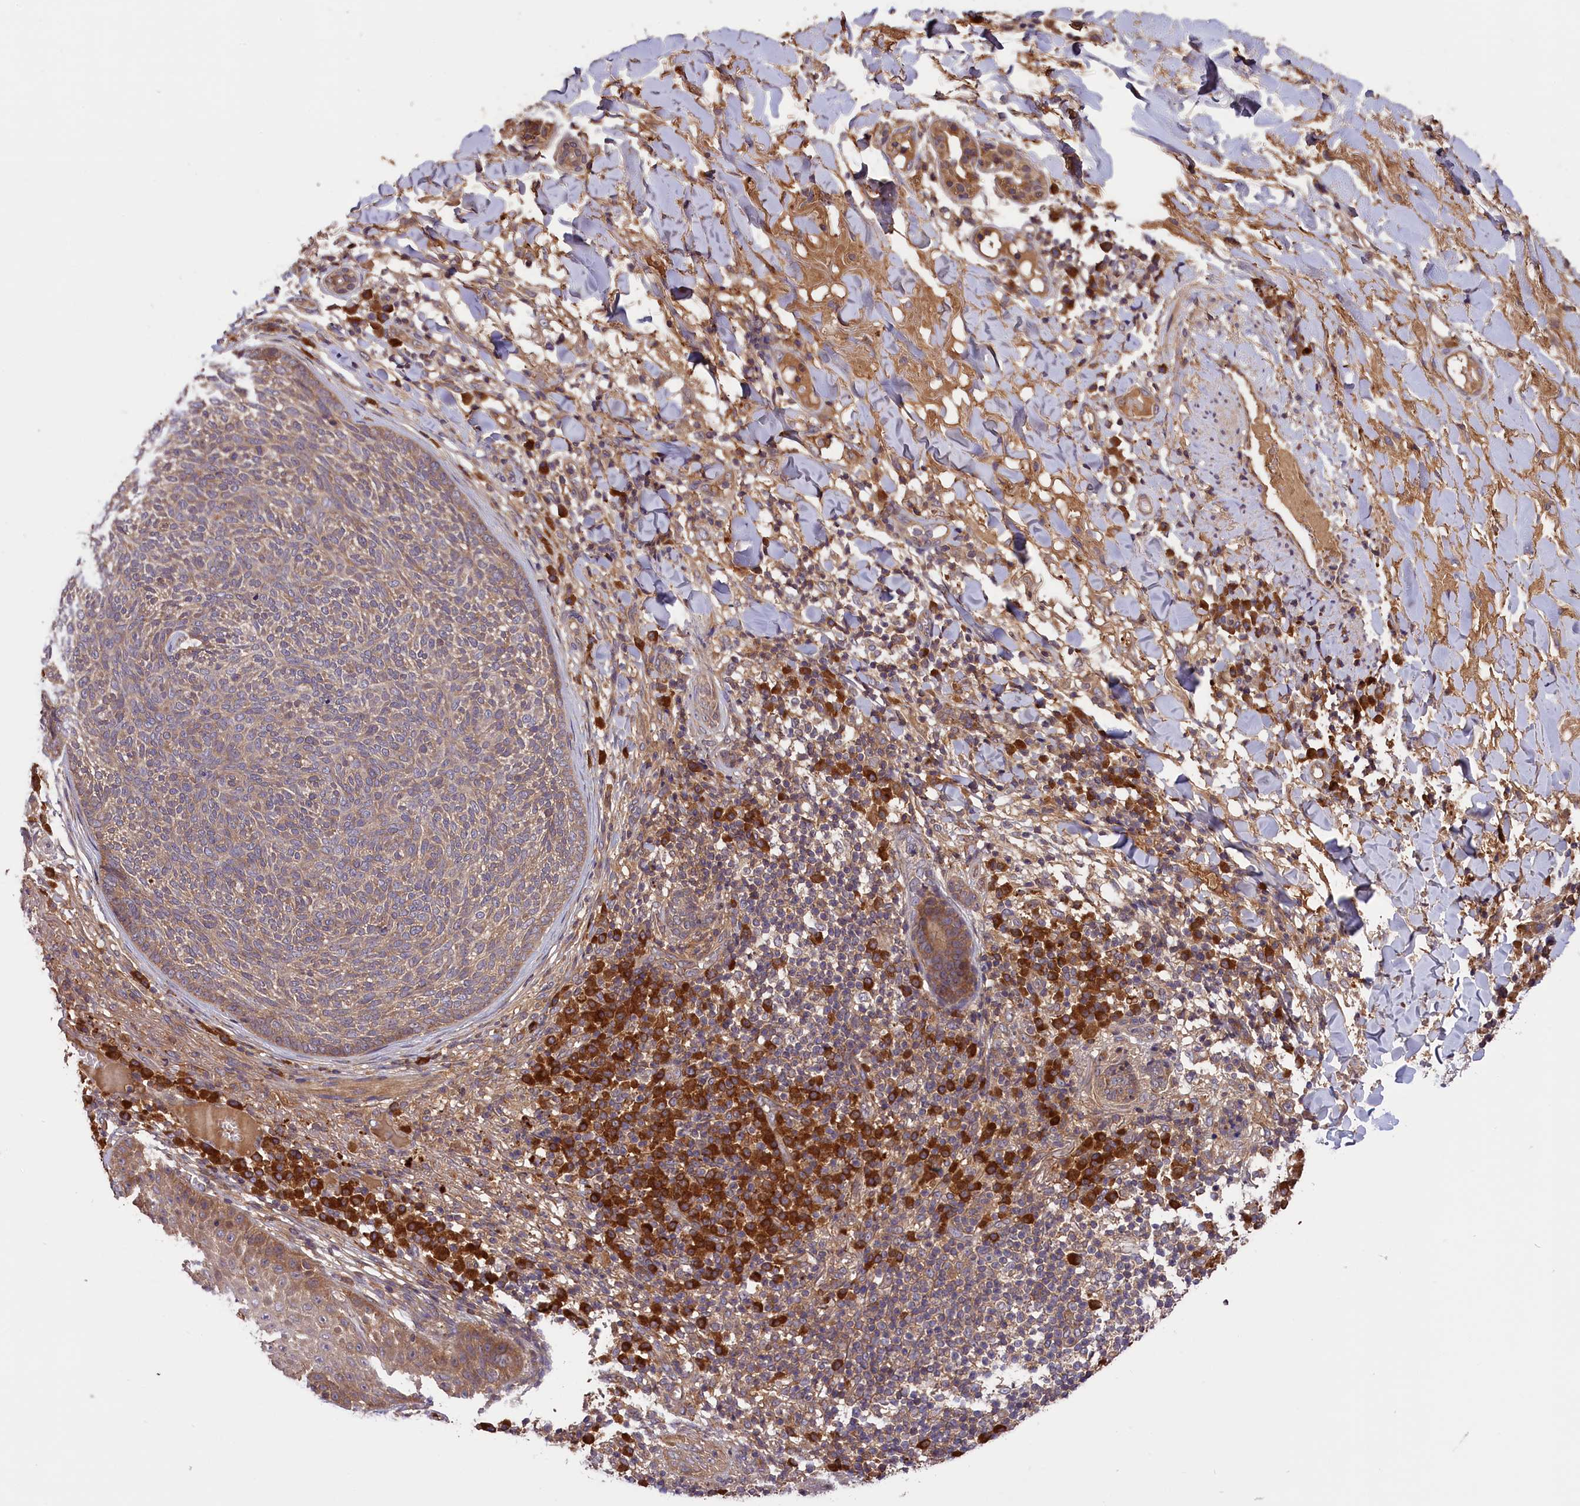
{"staining": {"intensity": "weak", "quantity": "25%-75%", "location": "cytoplasmic/membranous"}, "tissue": "skin cancer", "cell_type": "Tumor cells", "image_type": "cancer", "snomed": [{"axis": "morphology", "description": "Basal cell carcinoma"}, {"axis": "topography", "description": "Skin"}], "caption": "Weak cytoplasmic/membranous positivity for a protein is seen in approximately 25%-75% of tumor cells of skin basal cell carcinoma using IHC.", "gene": "SETD6", "patient": {"sex": "male", "age": 85}}